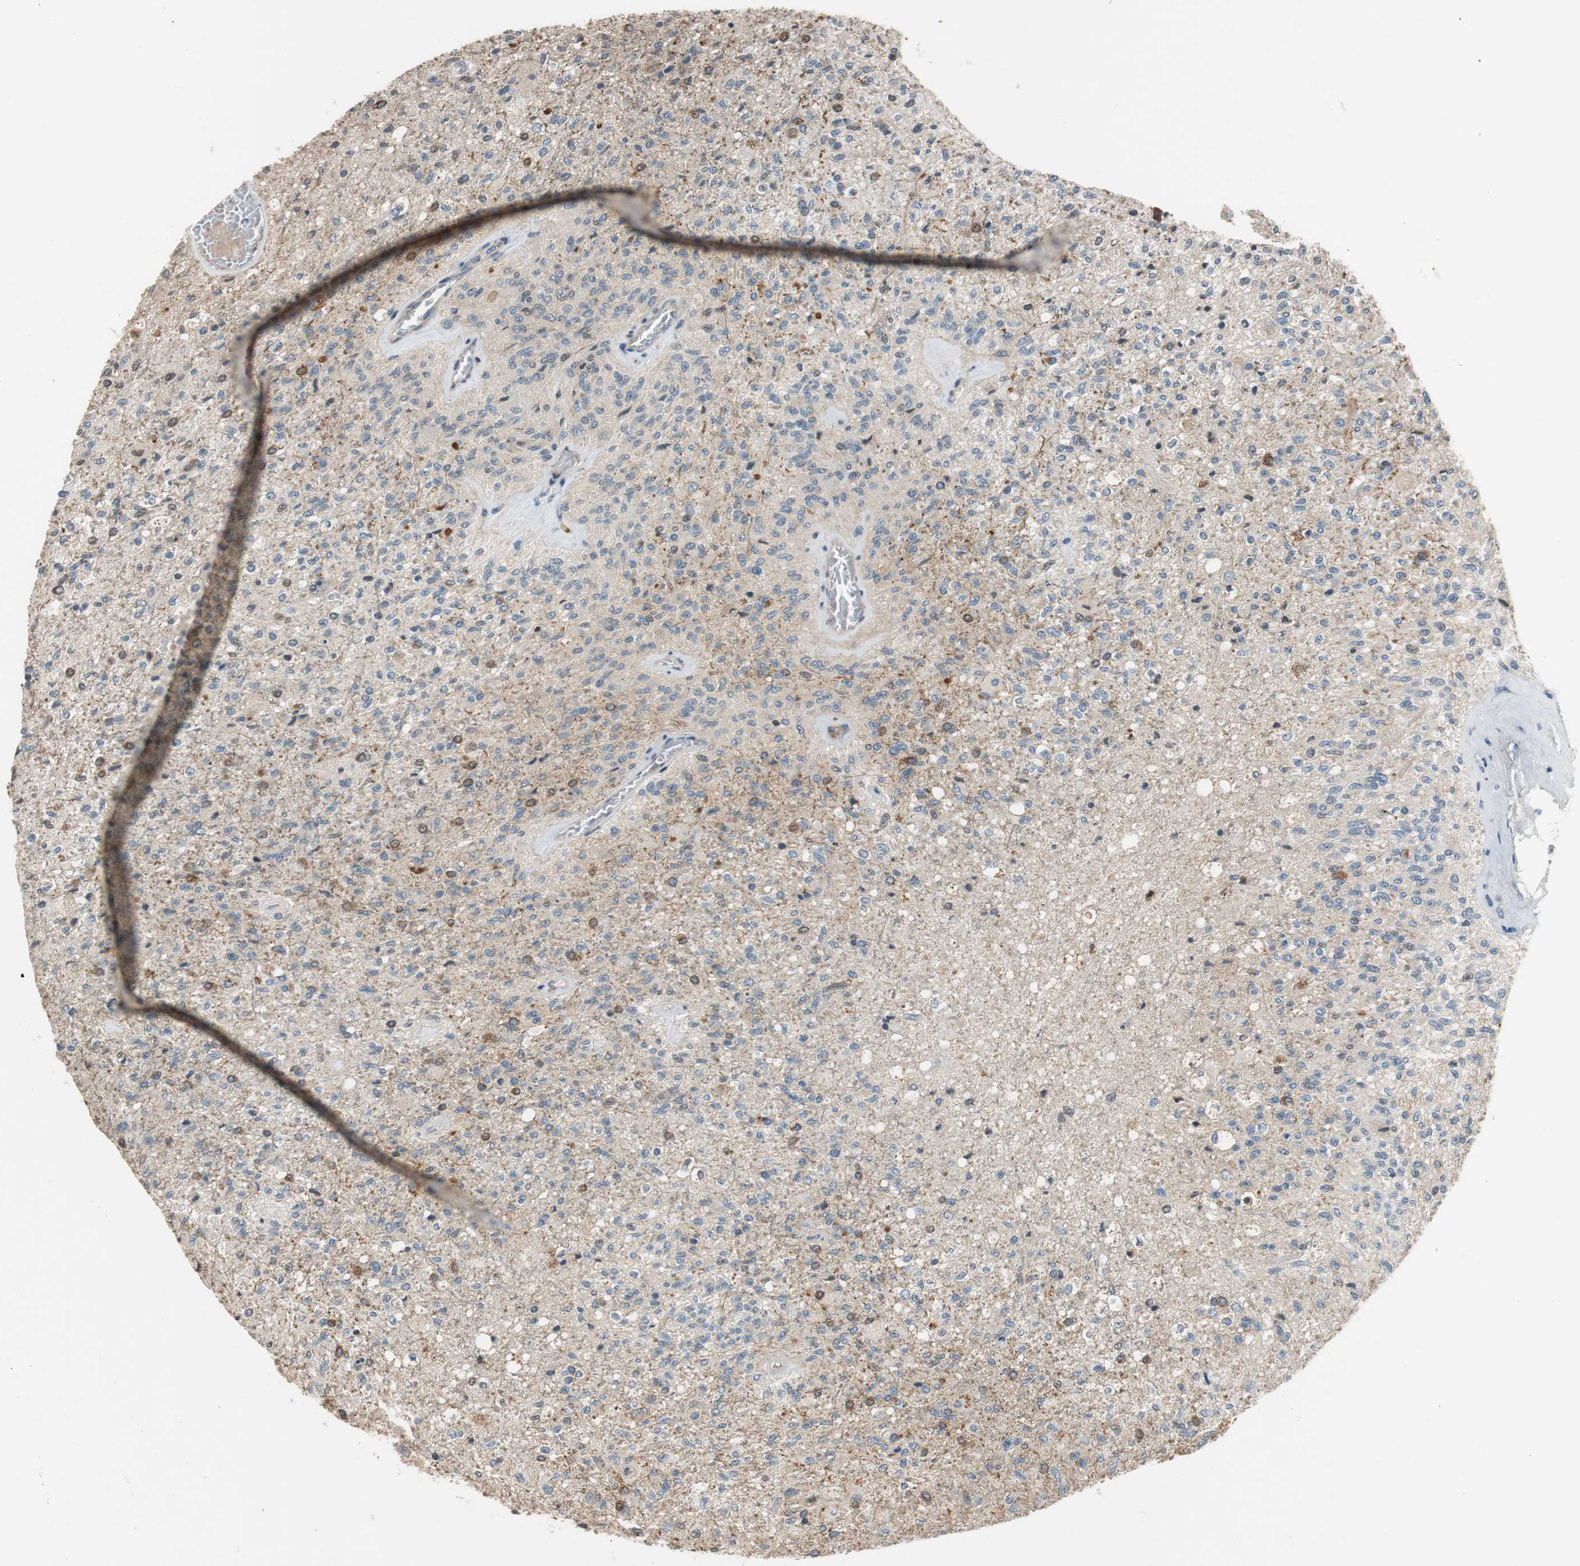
{"staining": {"intensity": "negative", "quantity": "none", "location": "none"}, "tissue": "glioma", "cell_type": "Tumor cells", "image_type": "cancer", "snomed": [{"axis": "morphology", "description": "Normal tissue, NOS"}, {"axis": "morphology", "description": "Glioma, malignant, High grade"}, {"axis": "topography", "description": "Cerebral cortex"}], "caption": "Tumor cells show no significant protein expression in glioma.", "gene": "C4A", "patient": {"sex": "male", "age": 77}}